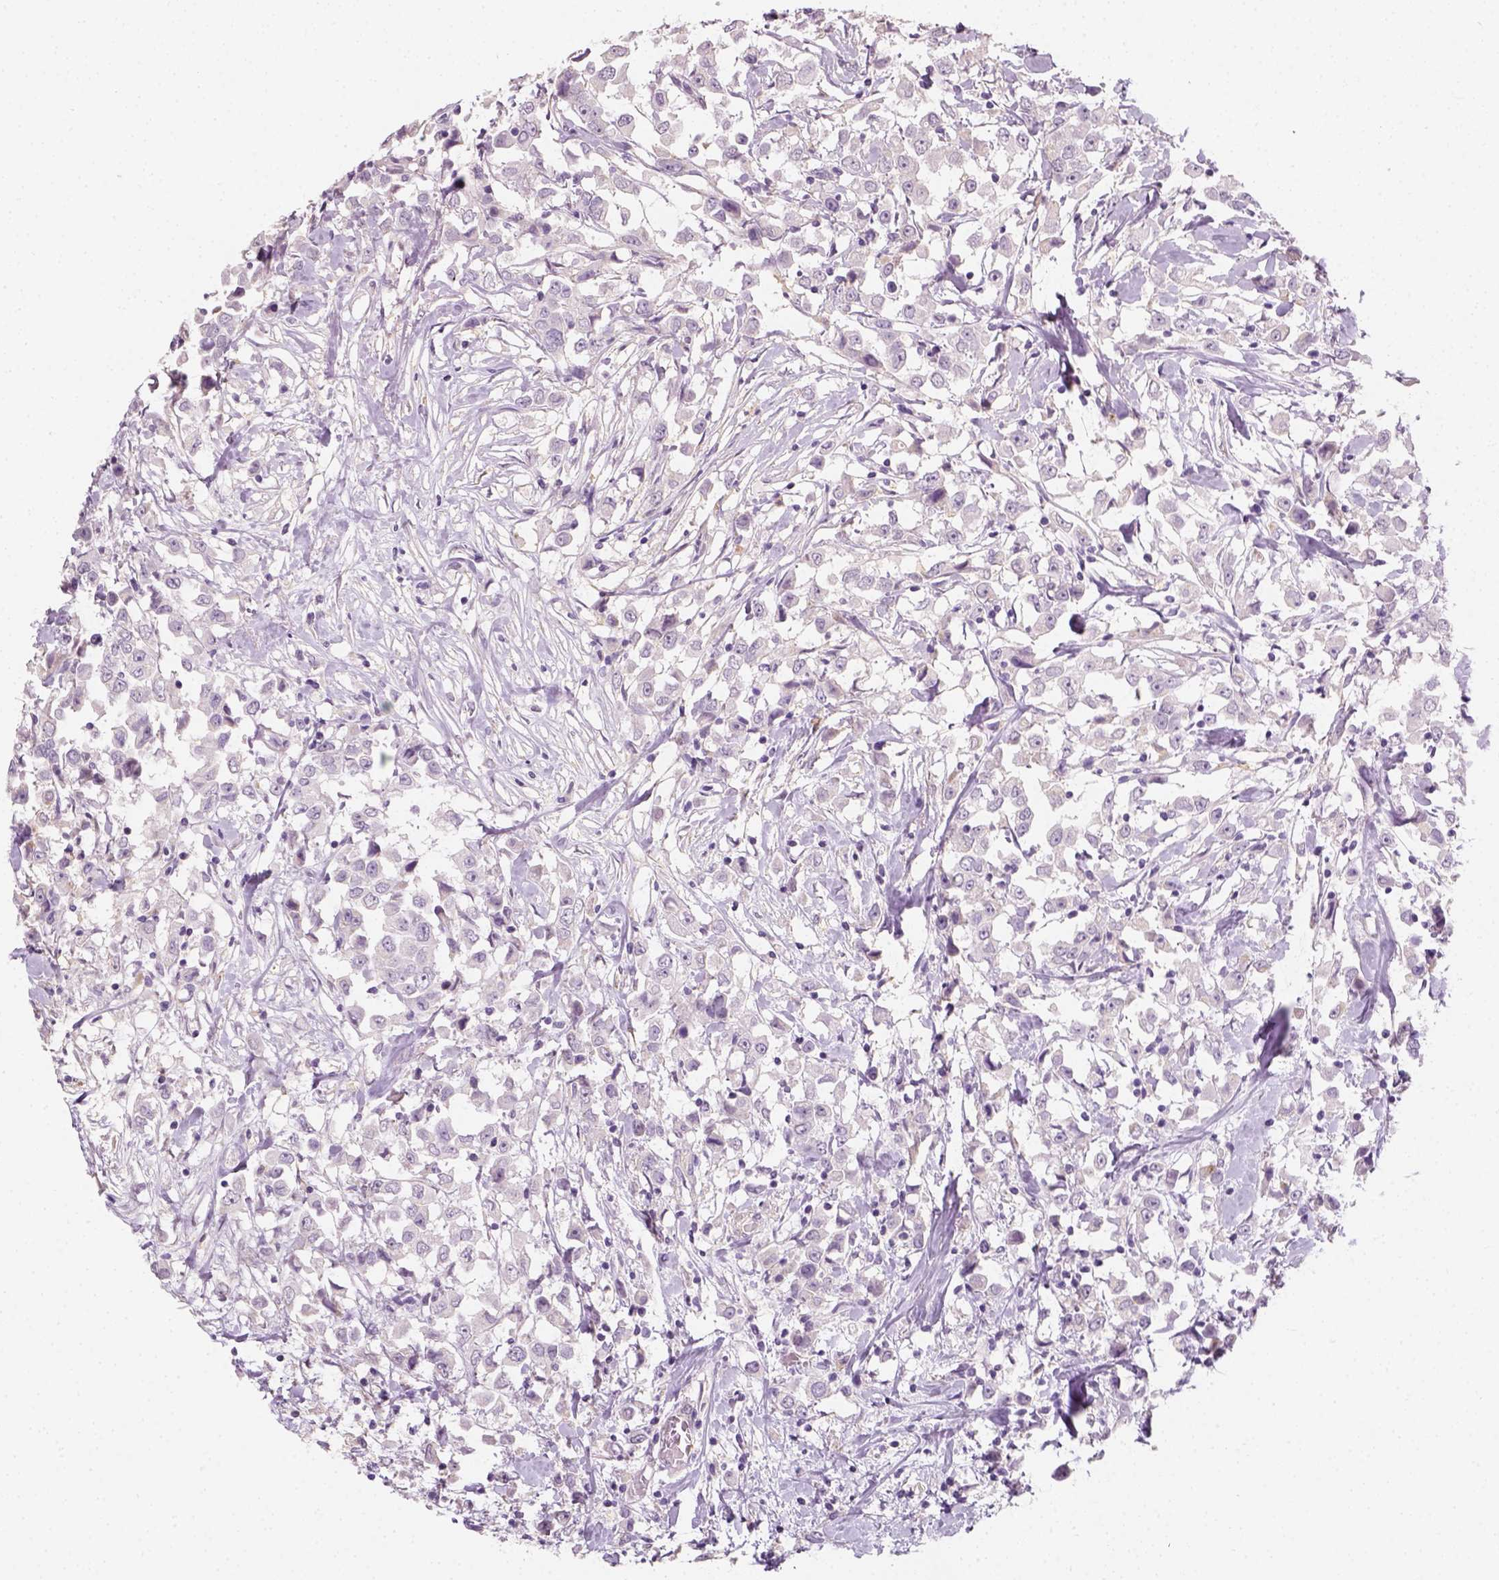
{"staining": {"intensity": "negative", "quantity": "none", "location": "none"}, "tissue": "breast cancer", "cell_type": "Tumor cells", "image_type": "cancer", "snomed": [{"axis": "morphology", "description": "Duct carcinoma"}, {"axis": "topography", "description": "Breast"}], "caption": "A histopathology image of breast cancer stained for a protein shows no brown staining in tumor cells. Brightfield microscopy of immunohistochemistry stained with DAB (3,3'-diaminobenzidine) (brown) and hematoxylin (blue), captured at high magnification.", "gene": "FAM163B", "patient": {"sex": "female", "age": 61}}